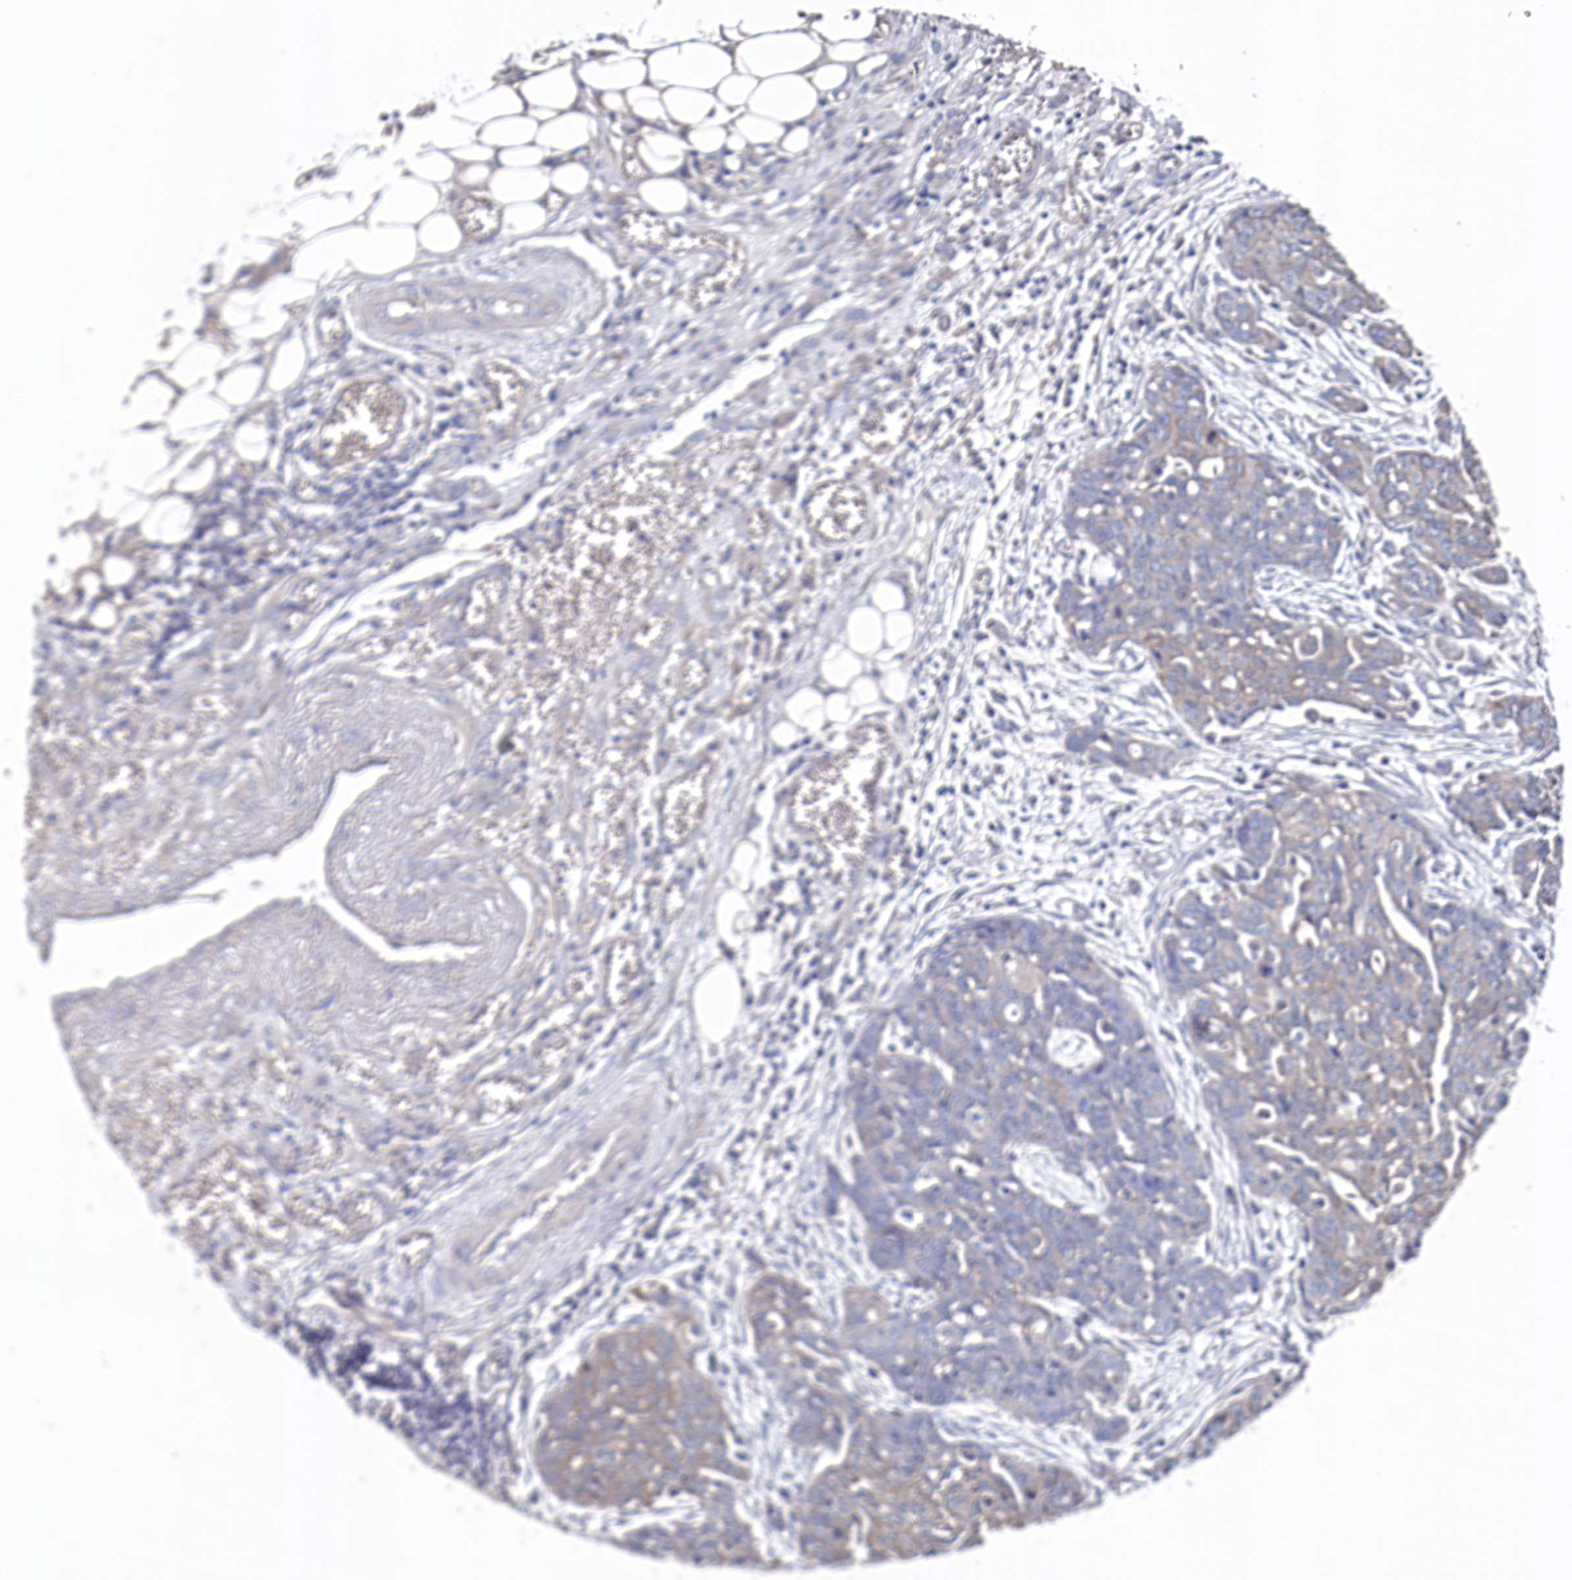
{"staining": {"intensity": "weak", "quantity": "<25%", "location": "cytoplasmic/membranous"}, "tissue": "ovarian cancer", "cell_type": "Tumor cells", "image_type": "cancer", "snomed": [{"axis": "morphology", "description": "Cystadenocarcinoma, serous, NOS"}, {"axis": "topography", "description": "Soft tissue"}, {"axis": "topography", "description": "Ovary"}], "caption": "Ovarian cancer was stained to show a protein in brown. There is no significant staining in tumor cells.", "gene": "BHMT", "patient": {"sex": "female", "age": 57}}